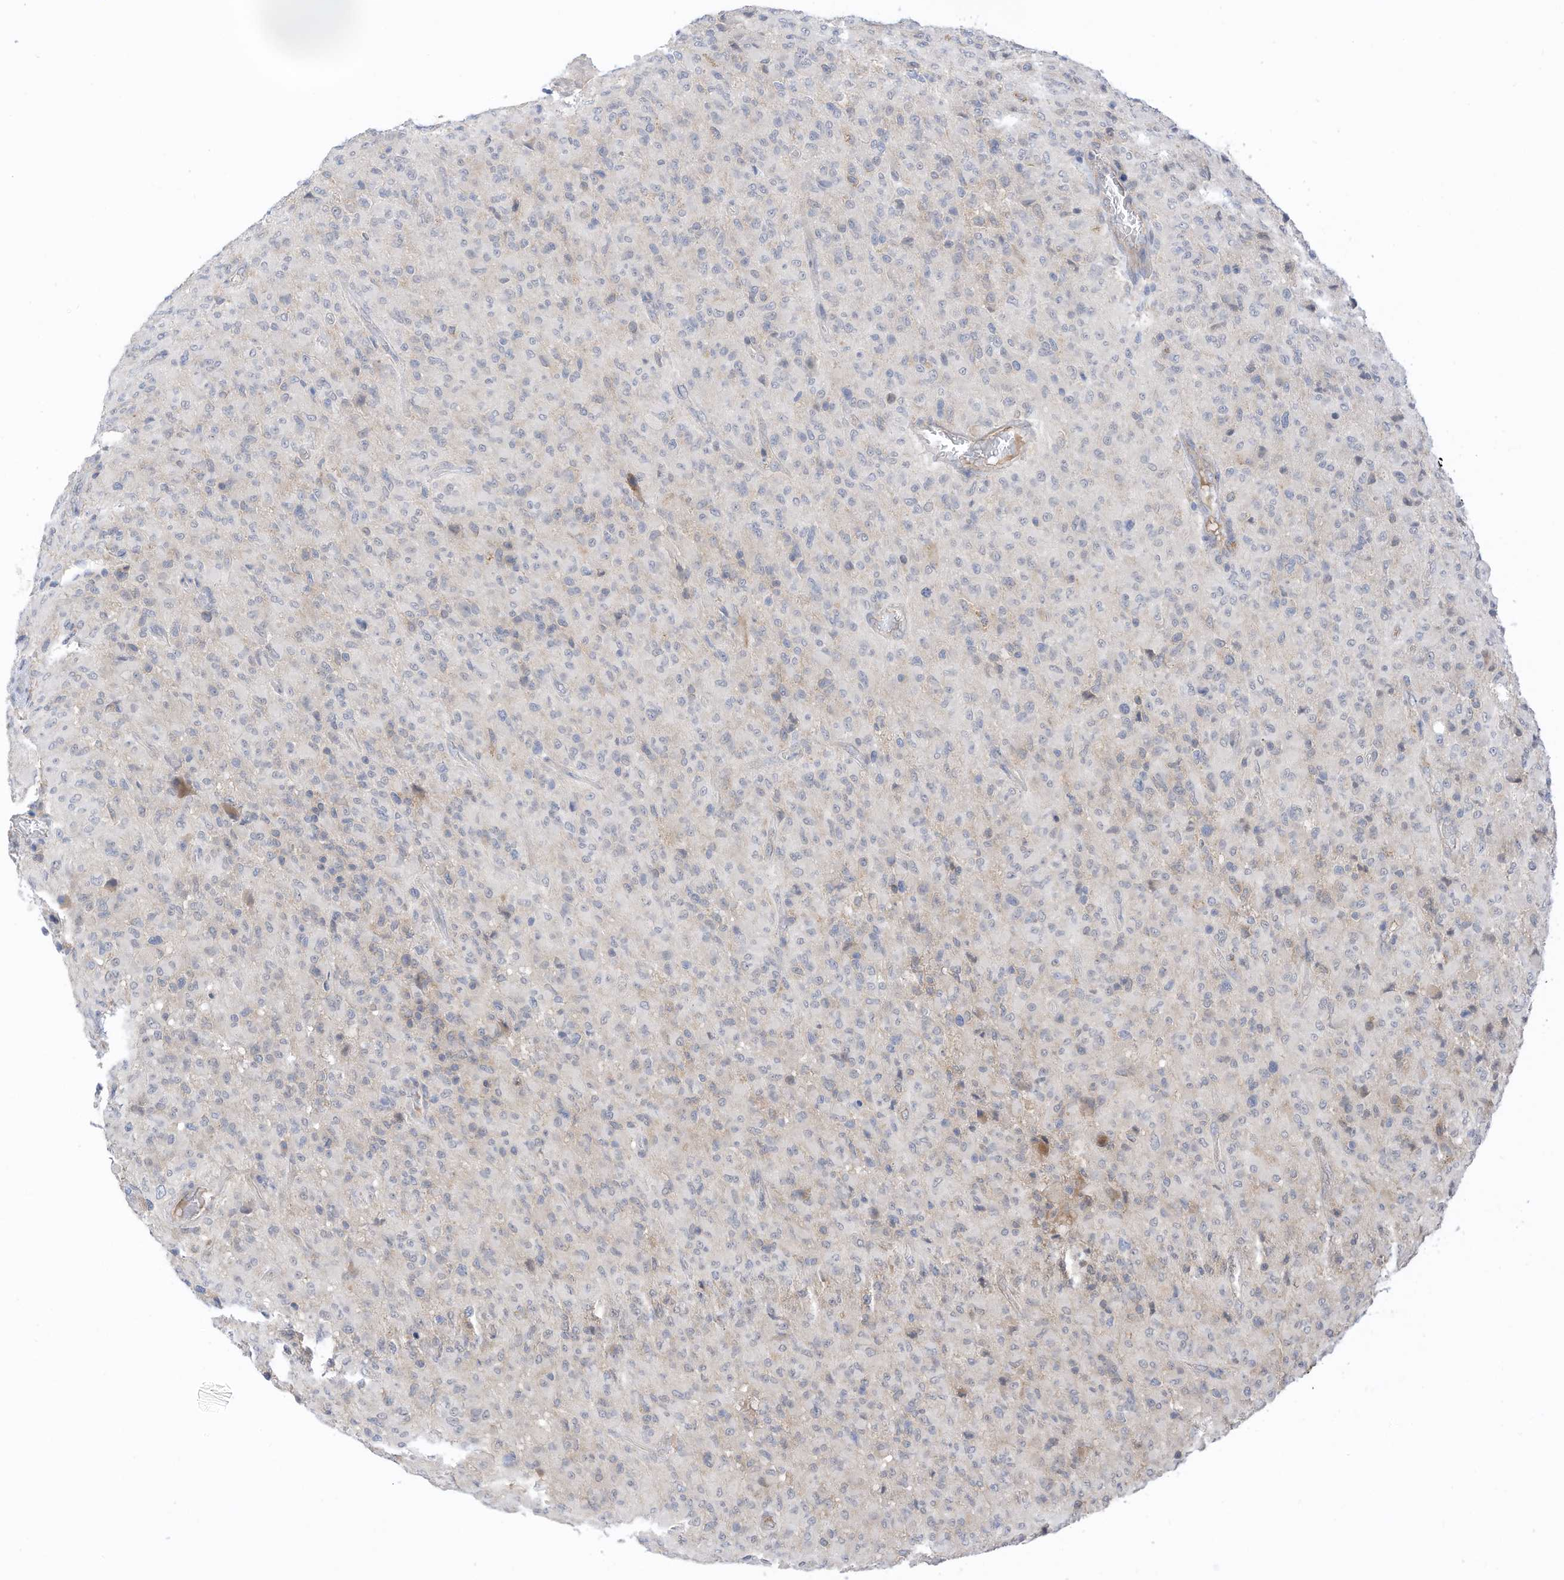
{"staining": {"intensity": "negative", "quantity": "none", "location": "none"}, "tissue": "glioma", "cell_type": "Tumor cells", "image_type": "cancer", "snomed": [{"axis": "morphology", "description": "Glioma, malignant, High grade"}, {"axis": "topography", "description": "Brain"}], "caption": "Tumor cells are negative for protein expression in human glioma.", "gene": "REC8", "patient": {"sex": "female", "age": 57}}